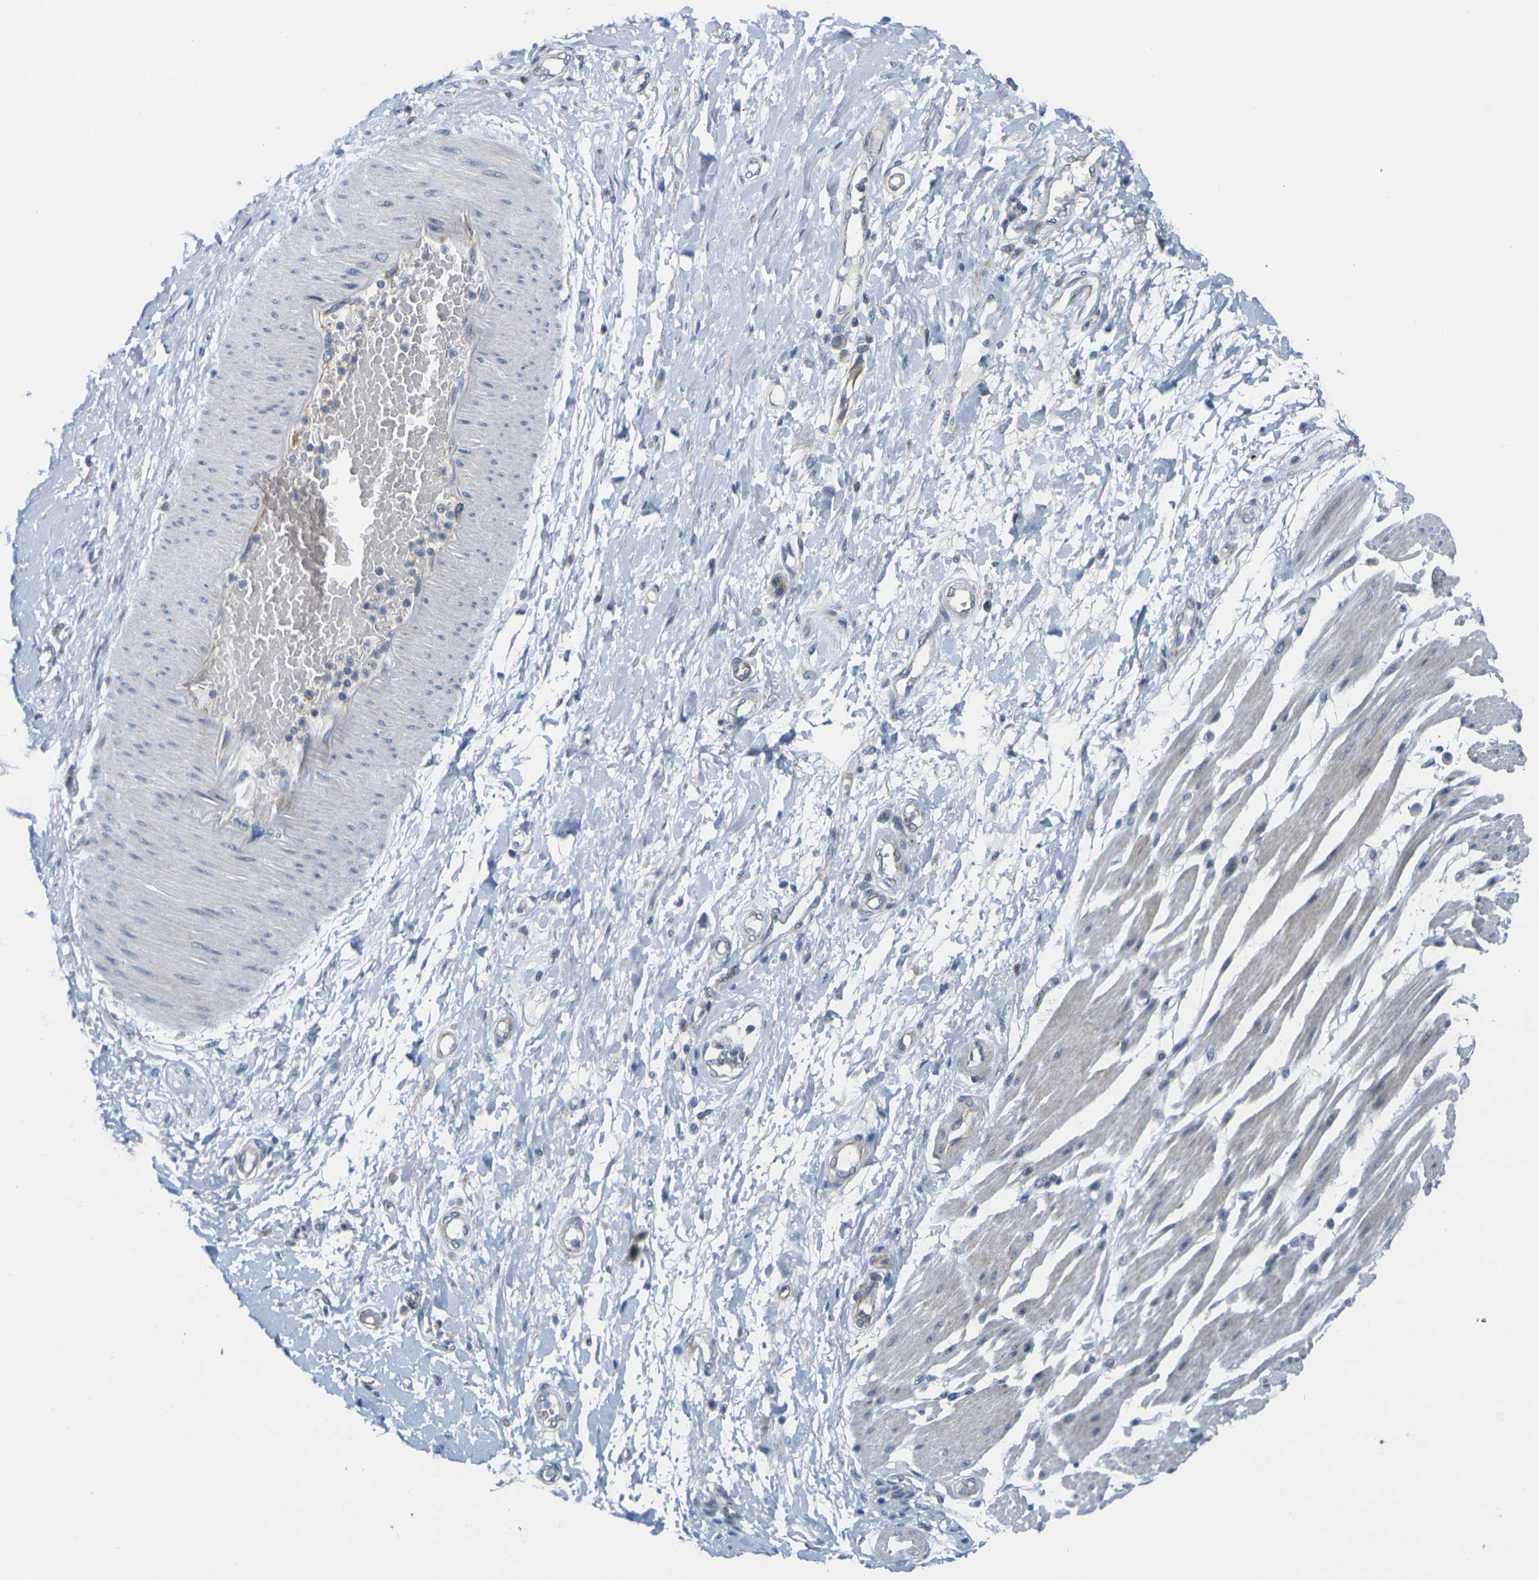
{"staining": {"intensity": "negative", "quantity": "none", "location": "none"}, "tissue": "adipose tissue", "cell_type": "Adipocytes", "image_type": "normal", "snomed": [{"axis": "morphology", "description": "Normal tissue, NOS"}, {"axis": "morphology", "description": "Adenocarcinoma, NOS"}, {"axis": "topography", "description": "Esophagus"}], "caption": "A micrograph of human adipose tissue is negative for staining in adipocytes. (Brightfield microscopy of DAB (3,3'-diaminobenzidine) immunohistochemistry at high magnification).", "gene": "OTOF", "patient": {"sex": "male", "age": 62}}